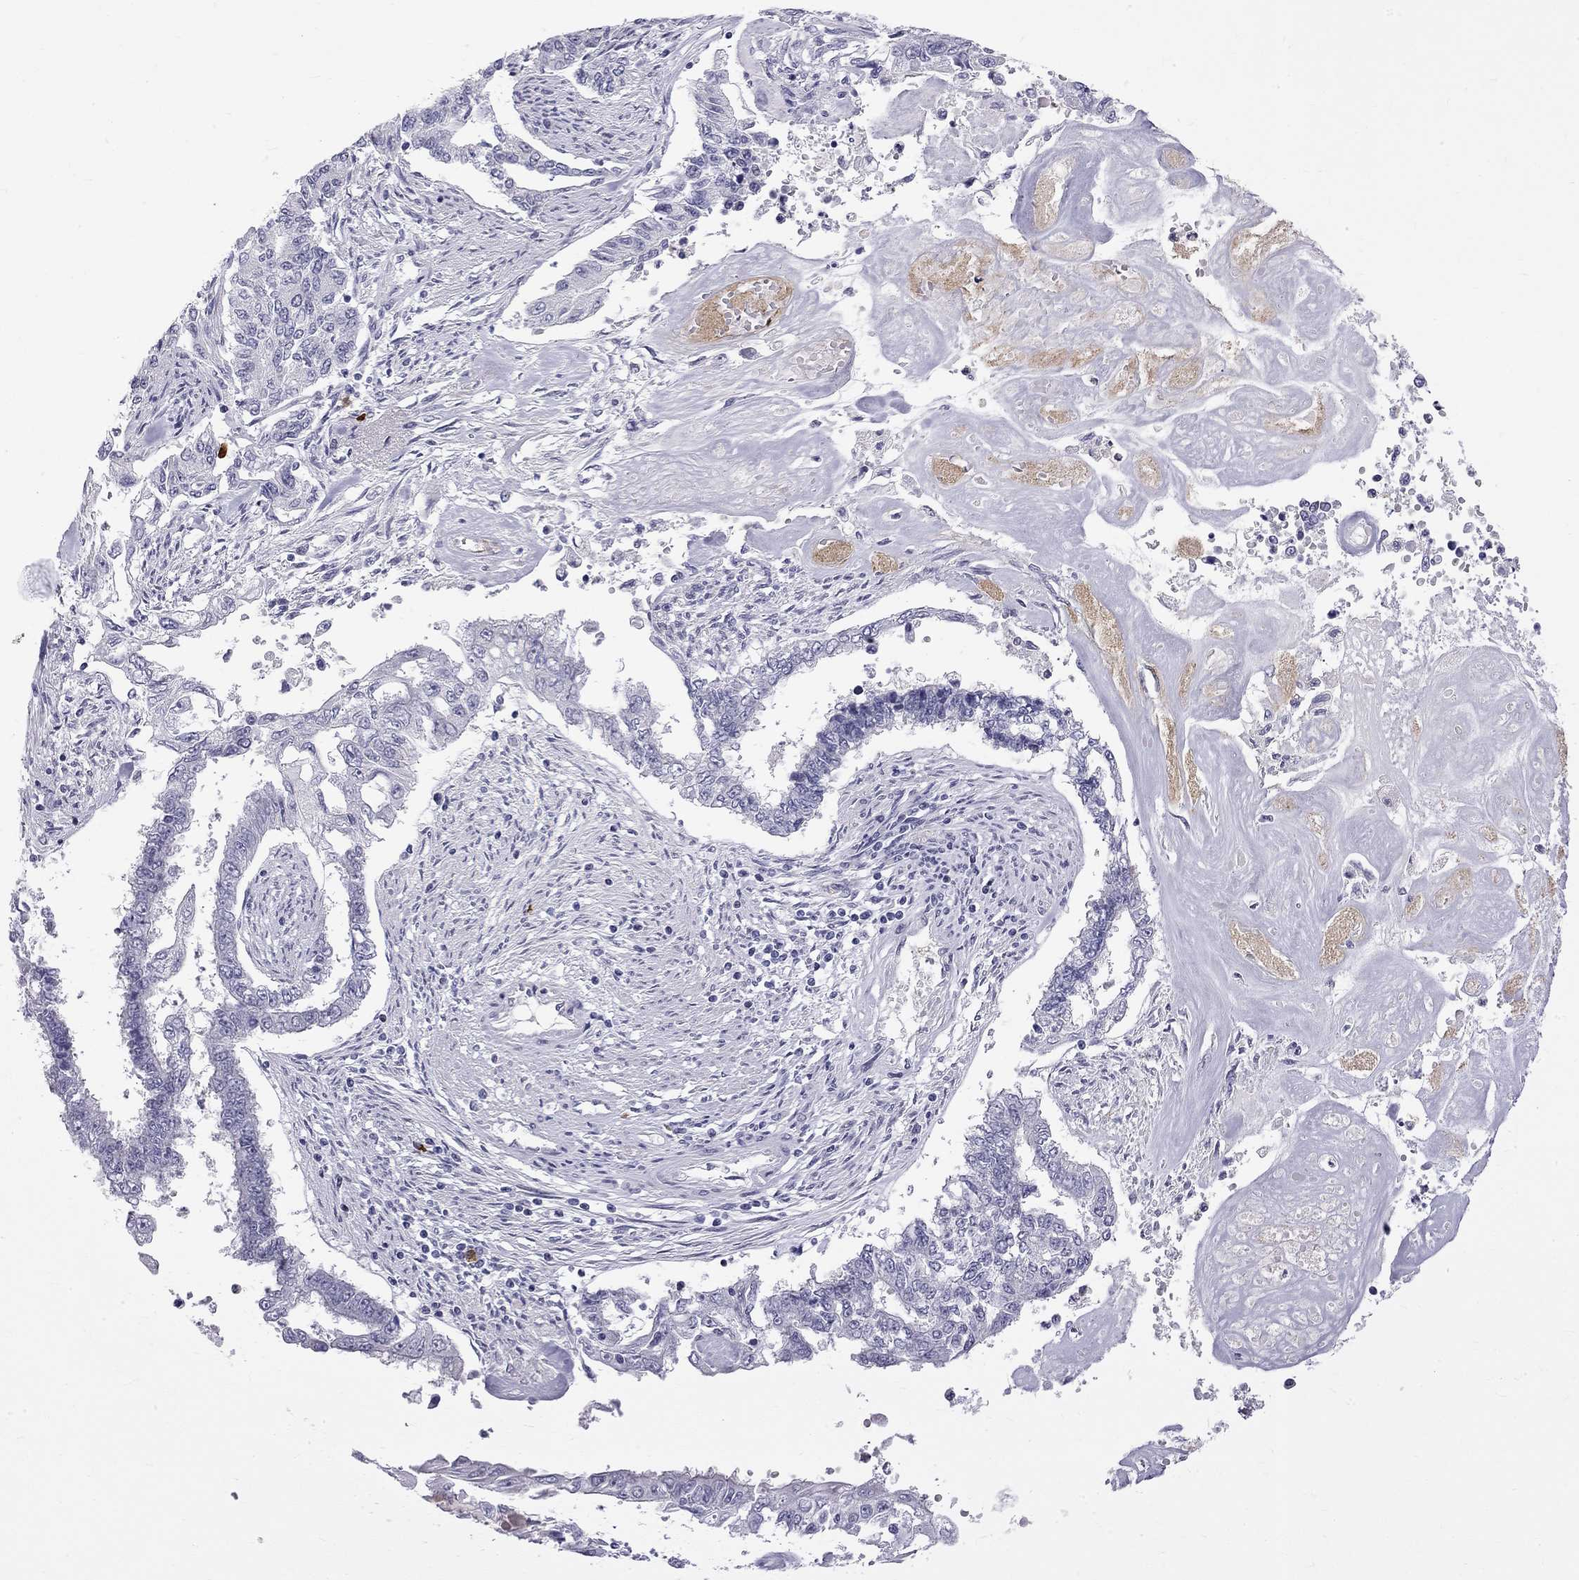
{"staining": {"intensity": "negative", "quantity": "none", "location": "none"}, "tissue": "endometrial cancer", "cell_type": "Tumor cells", "image_type": "cancer", "snomed": [{"axis": "morphology", "description": "Adenocarcinoma, NOS"}, {"axis": "topography", "description": "Uterus"}], "caption": "Human endometrial cancer (adenocarcinoma) stained for a protein using immunohistochemistry demonstrates no positivity in tumor cells.", "gene": "RTL9", "patient": {"sex": "female", "age": 59}}